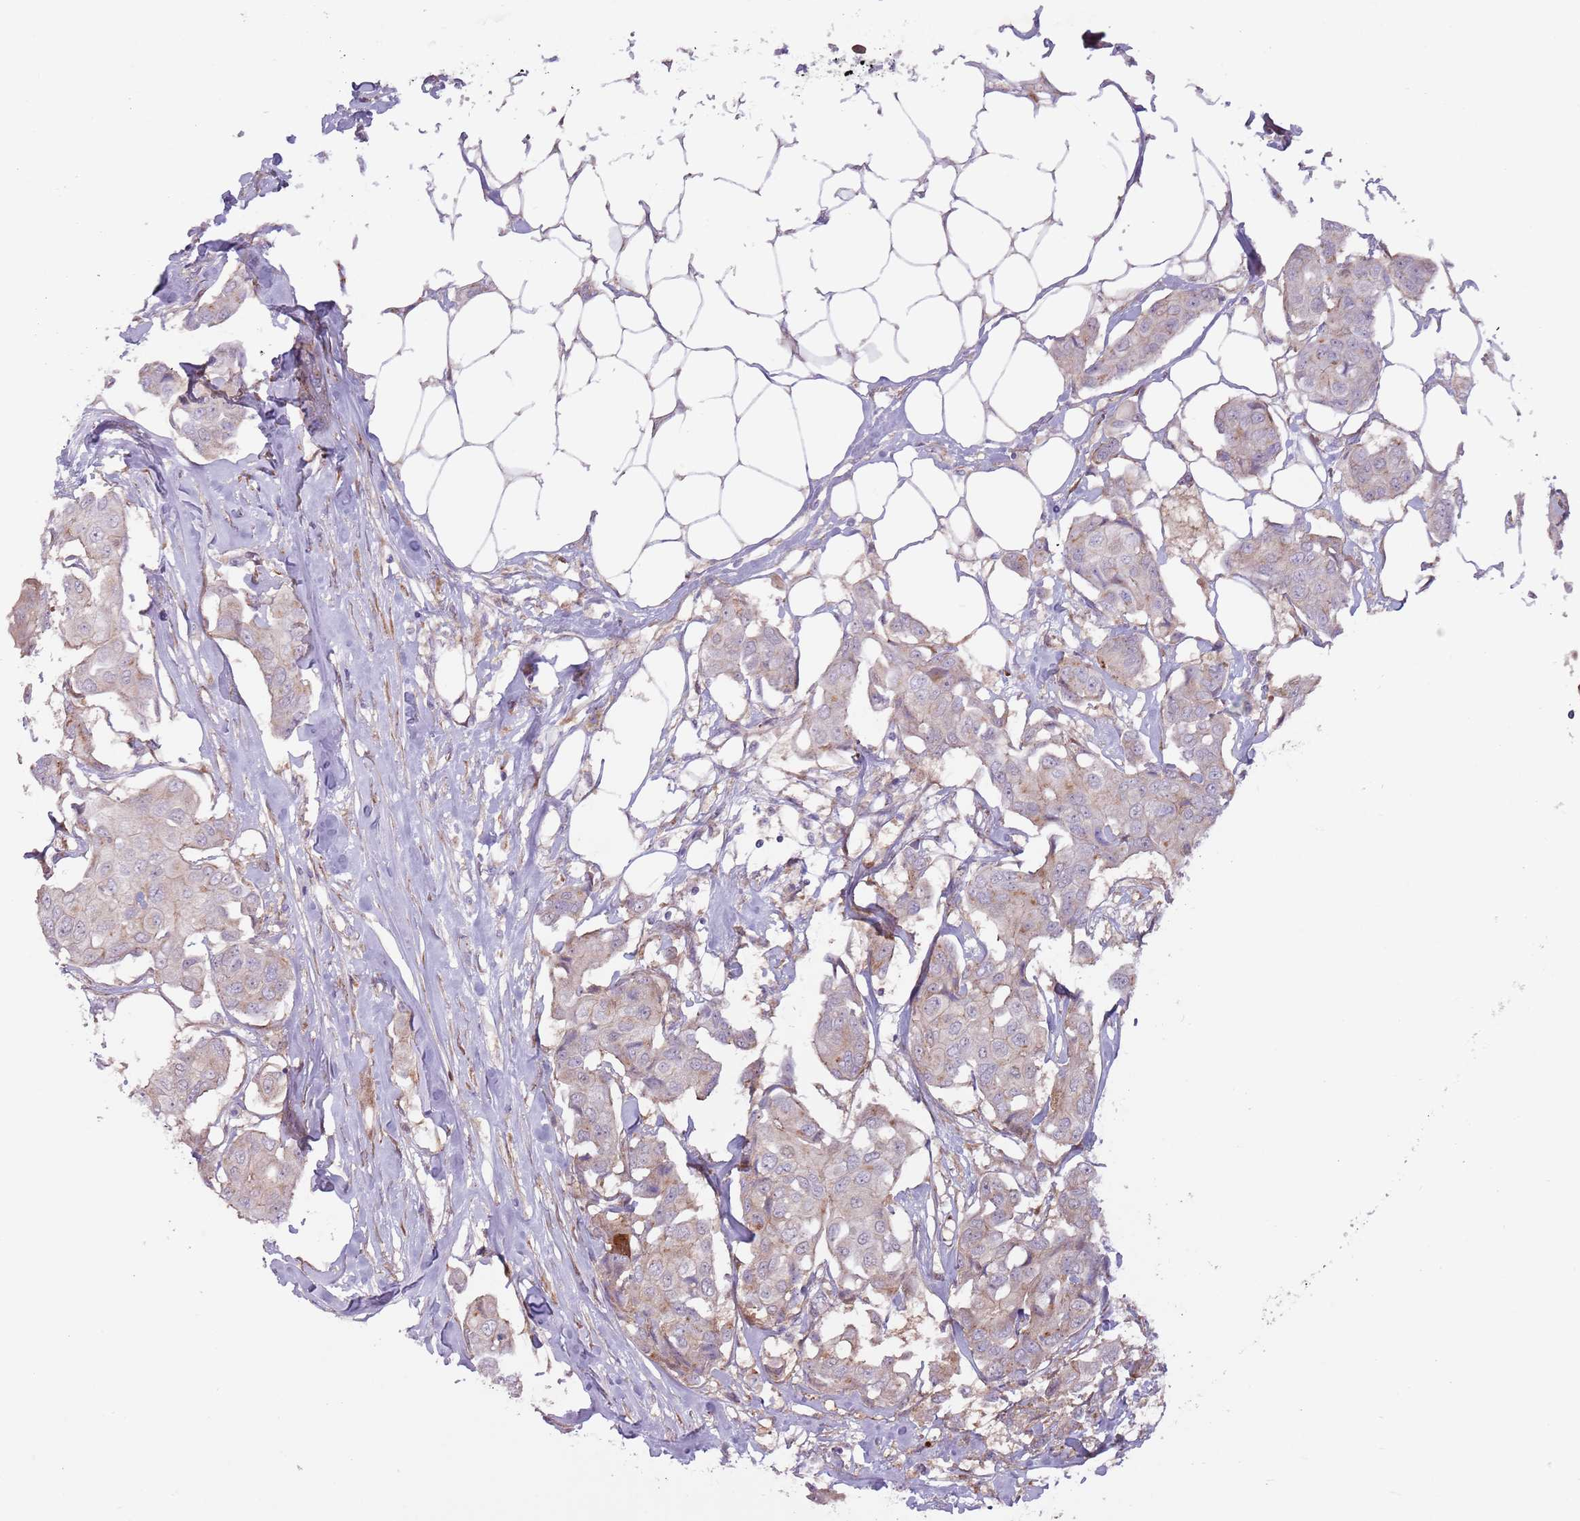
{"staining": {"intensity": "negative", "quantity": "none", "location": "none"}, "tissue": "breast cancer", "cell_type": "Tumor cells", "image_type": "cancer", "snomed": [{"axis": "morphology", "description": "Duct carcinoma"}, {"axis": "topography", "description": "Breast"}, {"axis": "topography", "description": "Lymph node"}], "caption": "The image demonstrates no significant staining in tumor cells of breast cancer (intraductal carcinoma). Brightfield microscopy of IHC stained with DAB (3,3'-diaminobenzidine) (brown) and hematoxylin (blue), captured at high magnification.", "gene": "CCDC150", "patient": {"sex": "female", "age": 80}}